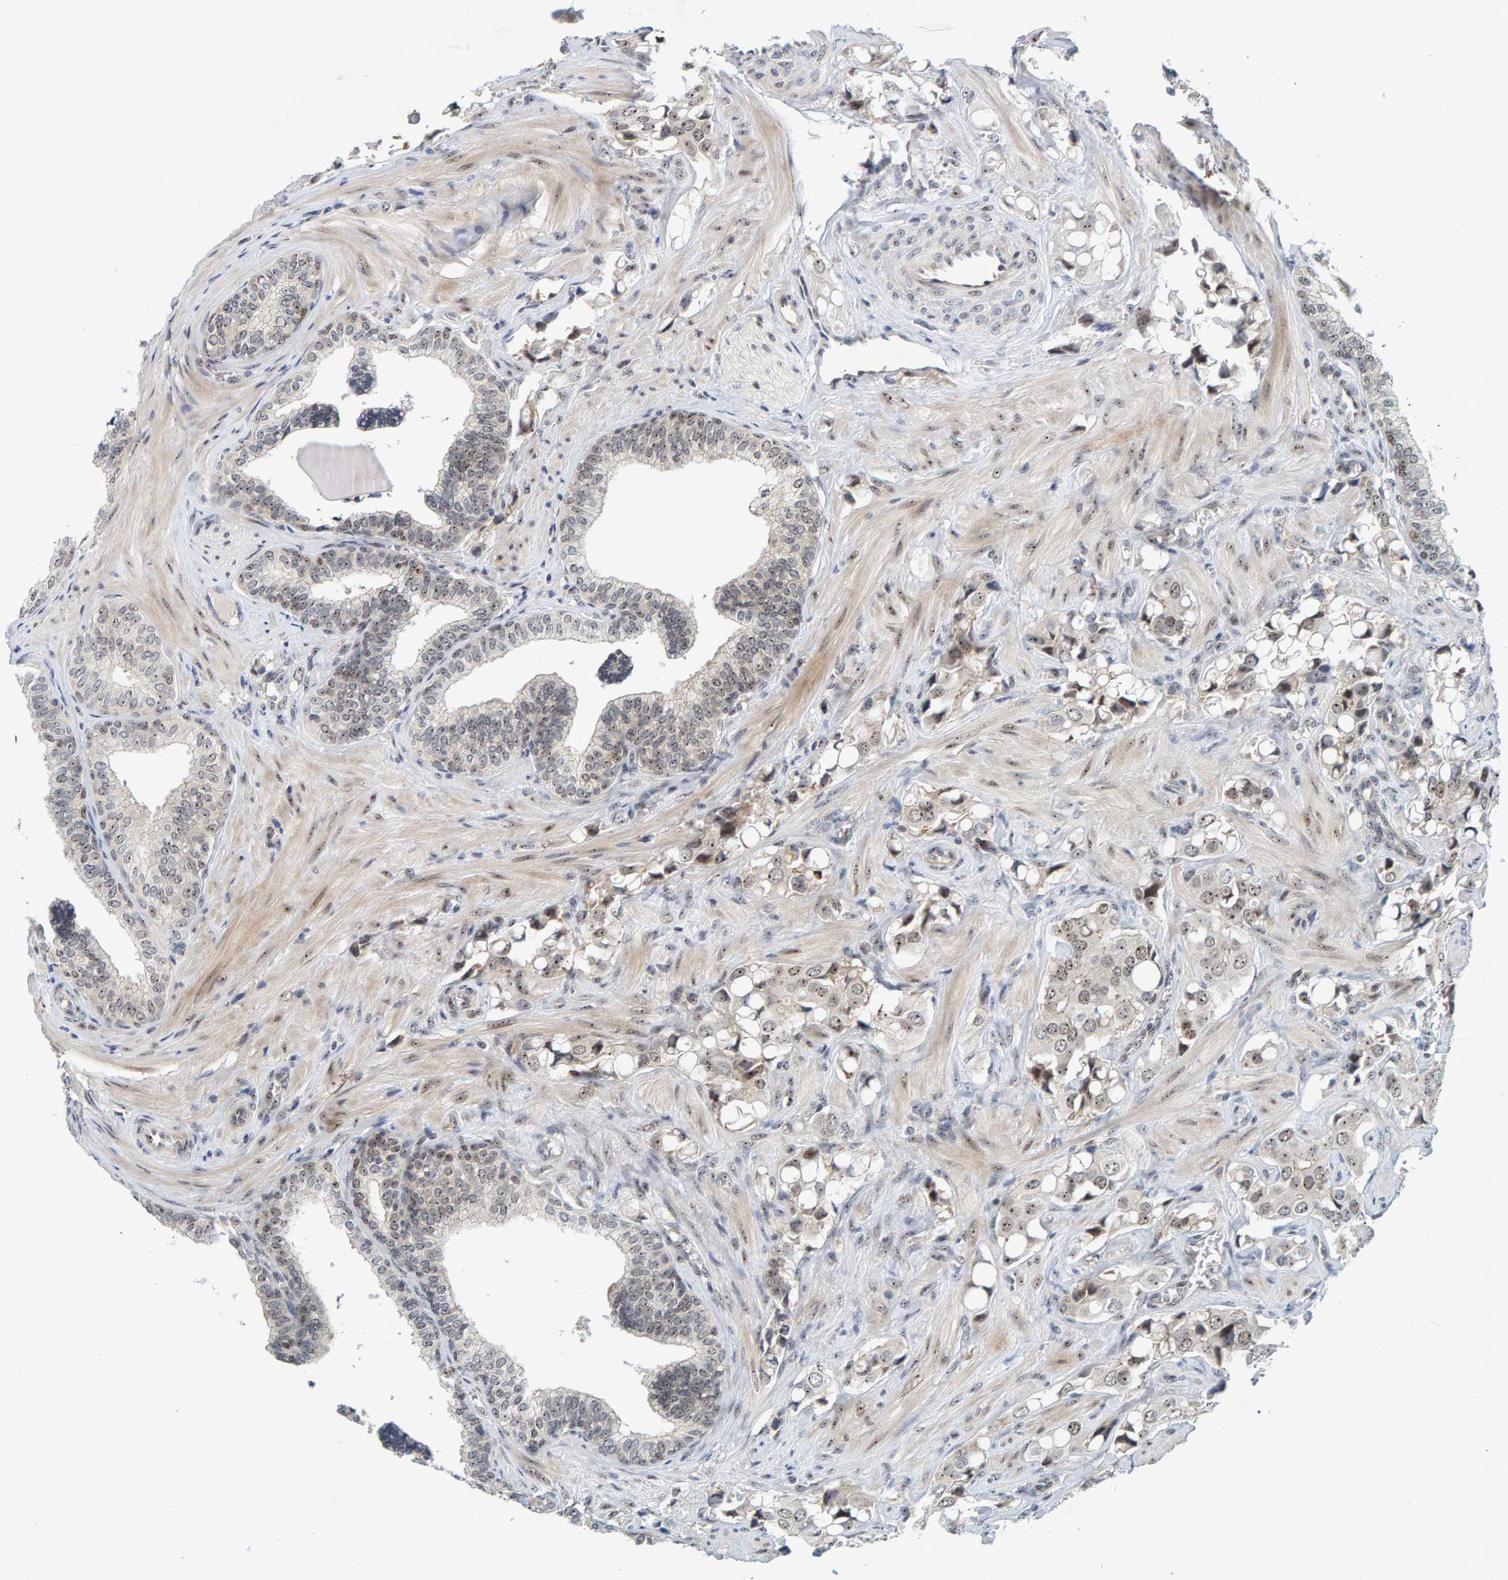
{"staining": {"intensity": "moderate", "quantity": "25%-75%", "location": "nuclear"}, "tissue": "prostate cancer", "cell_type": "Tumor cells", "image_type": "cancer", "snomed": [{"axis": "morphology", "description": "Adenocarcinoma, High grade"}, {"axis": "topography", "description": "Prostate"}], "caption": "Protein positivity by IHC reveals moderate nuclear expression in about 25%-75% of tumor cells in prostate cancer (adenocarcinoma (high-grade)). Ihc stains the protein of interest in brown and the nuclei are stained blue.", "gene": "POLR1E", "patient": {"sex": "male", "age": 52}}